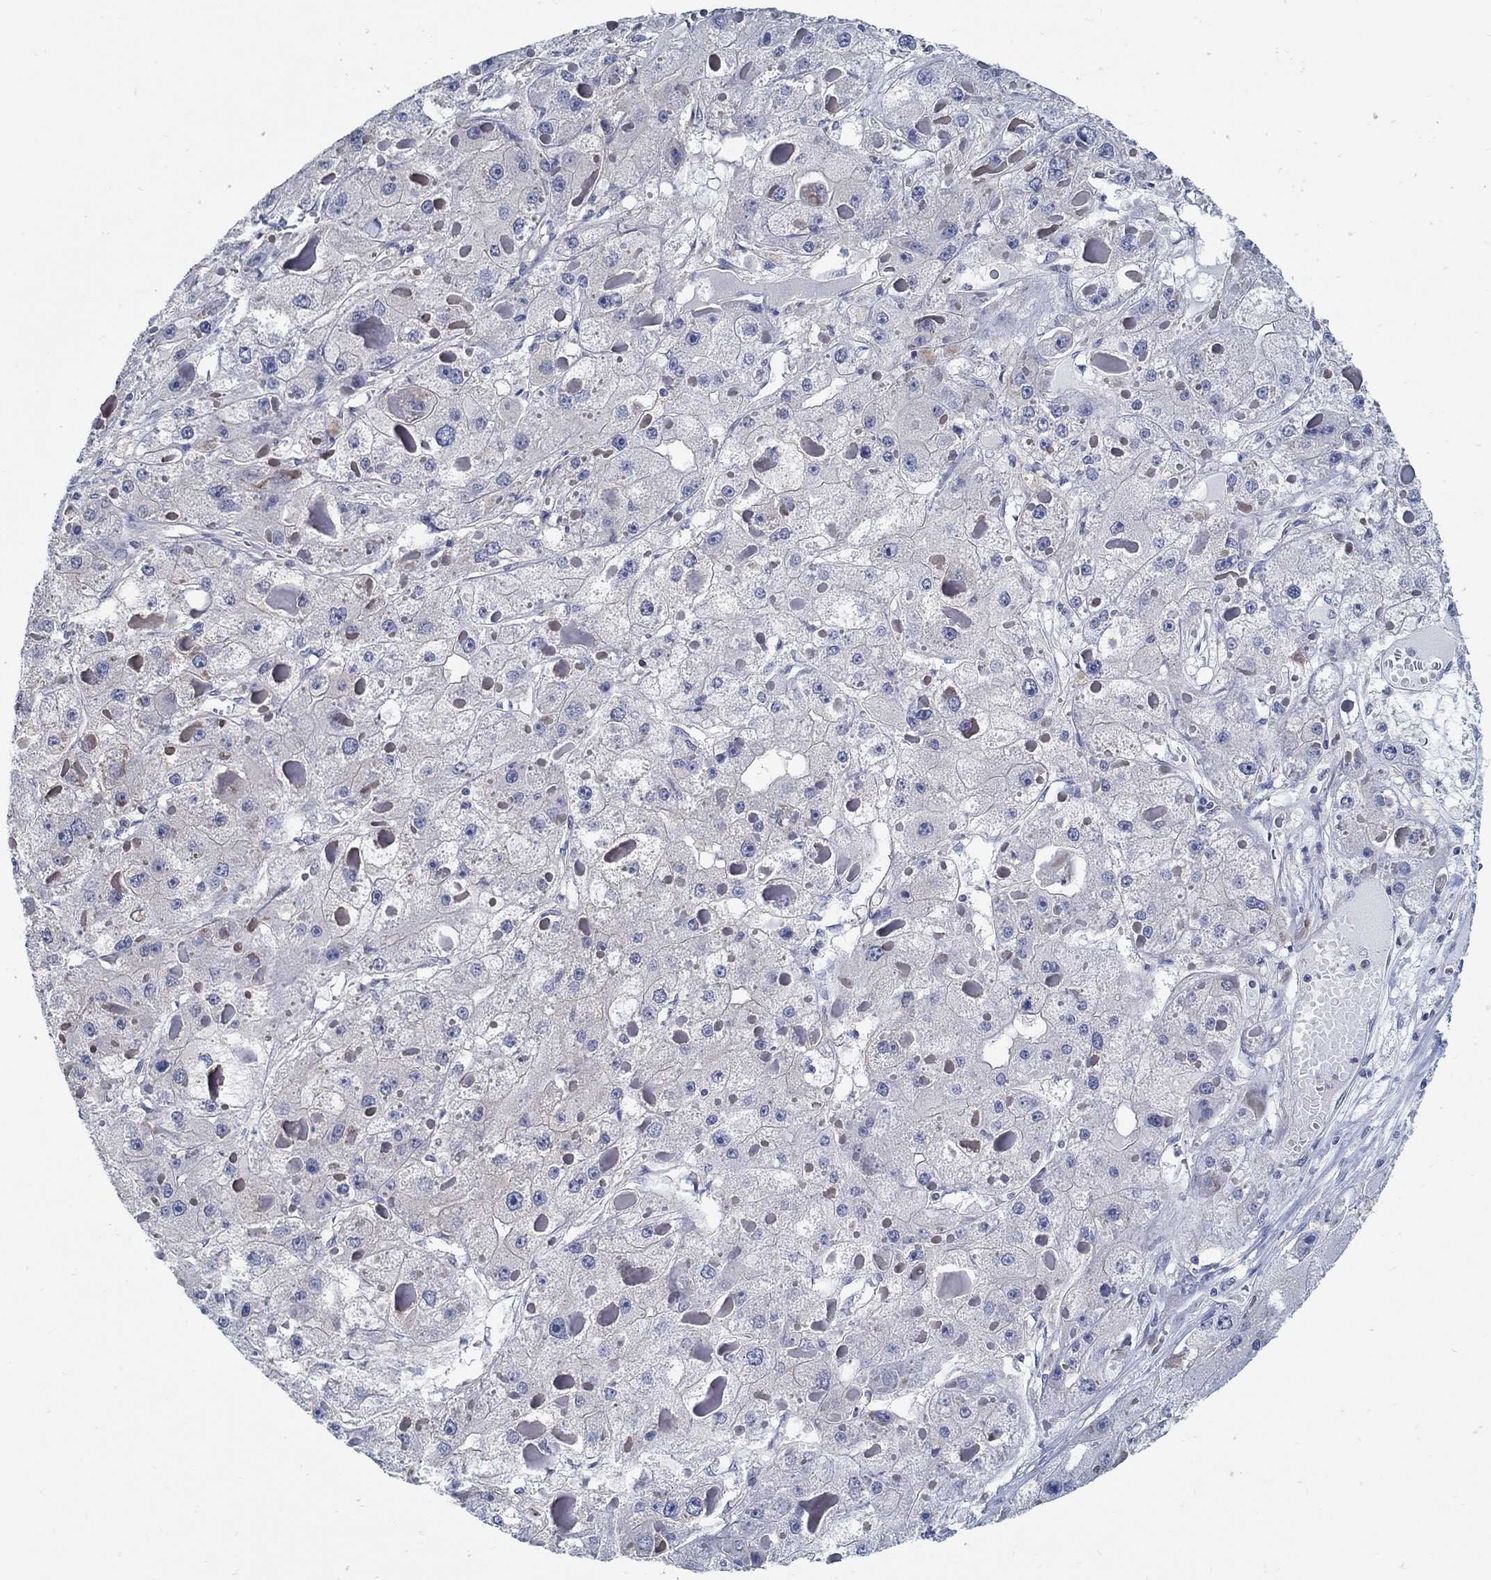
{"staining": {"intensity": "negative", "quantity": "none", "location": "none"}, "tissue": "liver cancer", "cell_type": "Tumor cells", "image_type": "cancer", "snomed": [{"axis": "morphology", "description": "Carcinoma, Hepatocellular, NOS"}, {"axis": "topography", "description": "Liver"}], "caption": "The image shows no significant positivity in tumor cells of liver cancer (hepatocellular carcinoma).", "gene": "PCDH11X", "patient": {"sex": "female", "age": 73}}